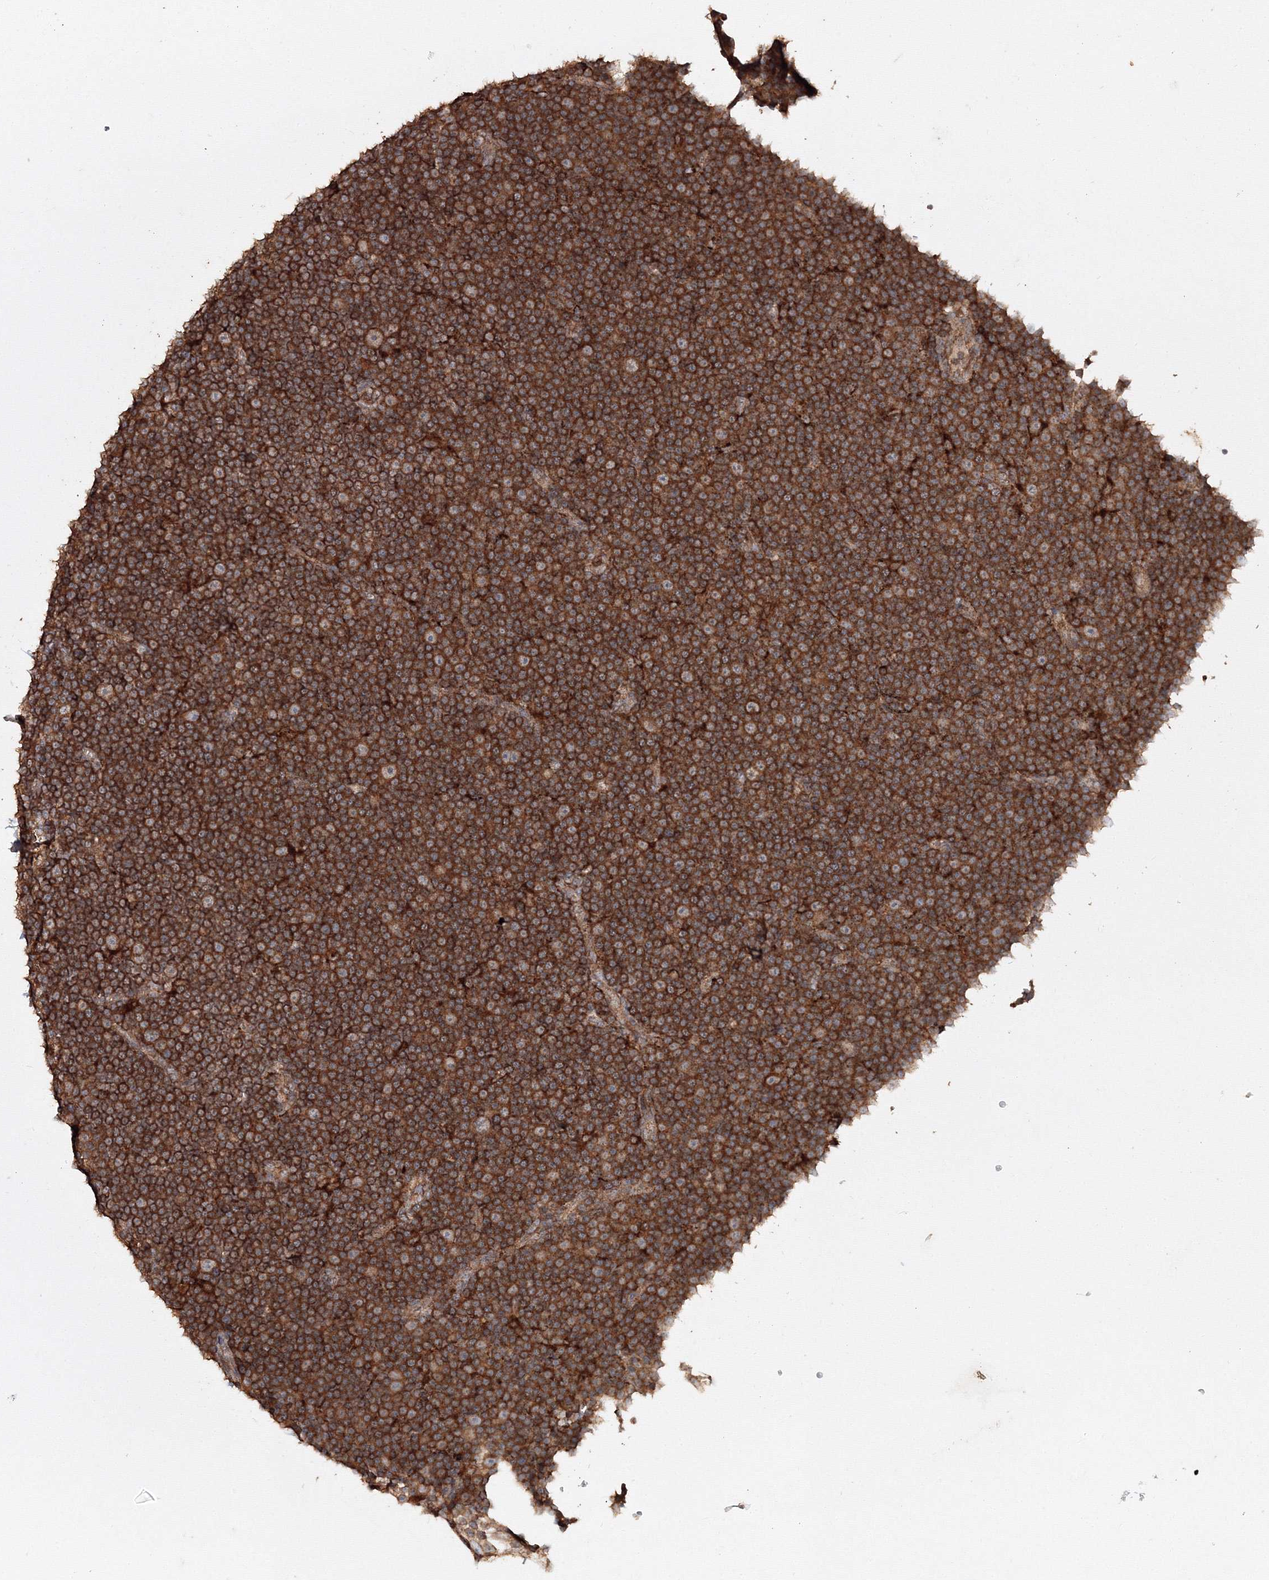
{"staining": {"intensity": "strong", "quantity": ">75%", "location": "cytoplasmic/membranous"}, "tissue": "lymphoma", "cell_type": "Tumor cells", "image_type": "cancer", "snomed": [{"axis": "morphology", "description": "Malignant lymphoma, non-Hodgkin's type, Low grade"}, {"axis": "topography", "description": "Lymph node"}], "caption": "This photomicrograph shows low-grade malignant lymphoma, non-Hodgkin's type stained with IHC to label a protein in brown. The cytoplasmic/membranous of tumor cells show strong positivity for the protein. Nuclei are counter-stained blue.", "gene": "DDO", "patient": {"sex": "female", "age": 67}}